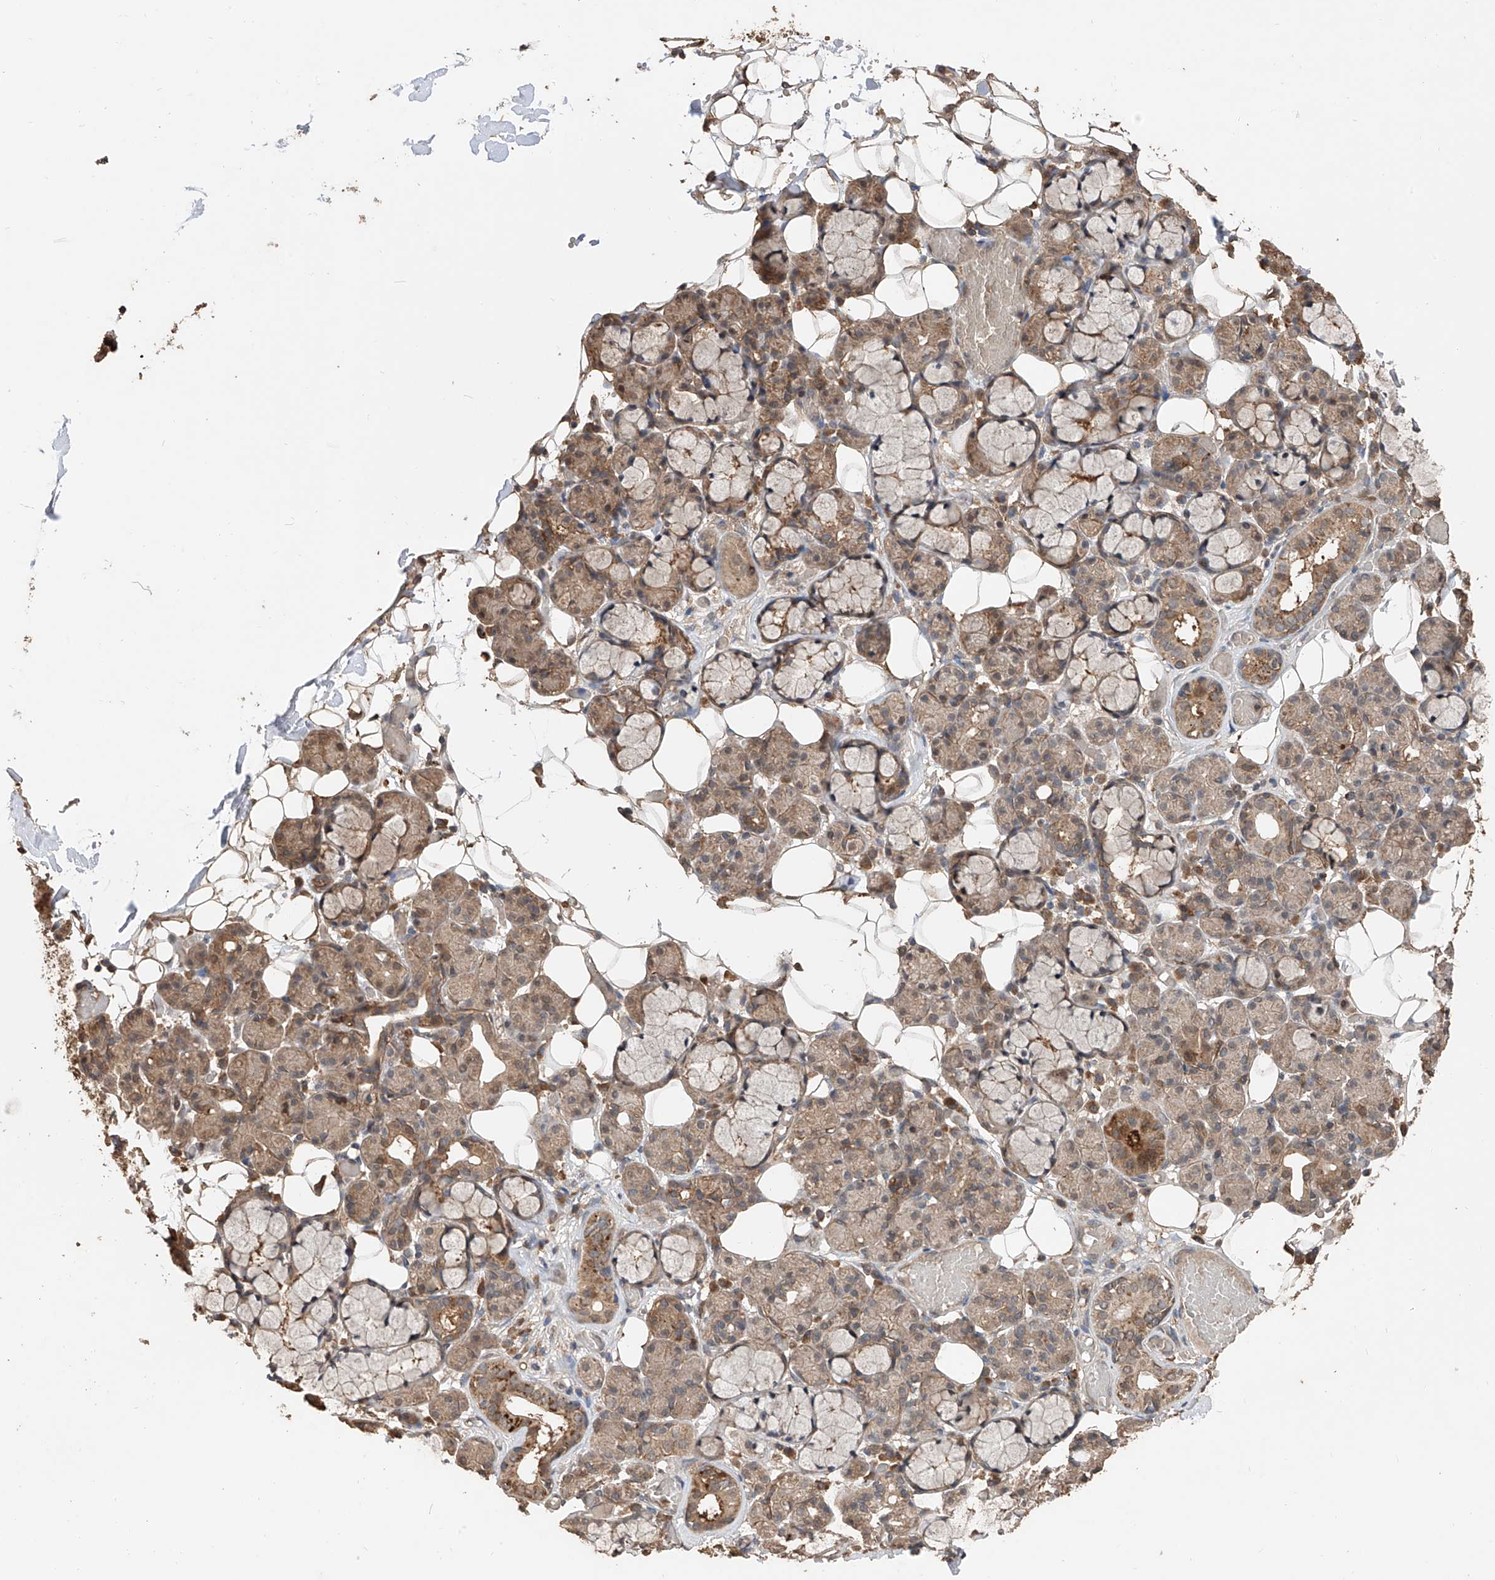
{"staining": {"intensity": "moderate", "quantity": ">75%", "location": "cytoplasmic/membranous"}, "tissue": "salivary gland", "cell_type": "Glandular cells", "image_type": "normal", "snomed": [{"axis": "morphology", "description": "Normal tissue, NOS"}, {"axis": "topography", "description": "Salivary gland"}], "caption": "Immunohistochemistry (IHC) histopathology image of normal salivary gland stained for a protein (brown), which displays medium levels of moderate cytoplasmic/membranous expression in approximately >75% of glandular cells.", "gene": "FAM135A", "patient": {"sex": "male", "age": 63}}